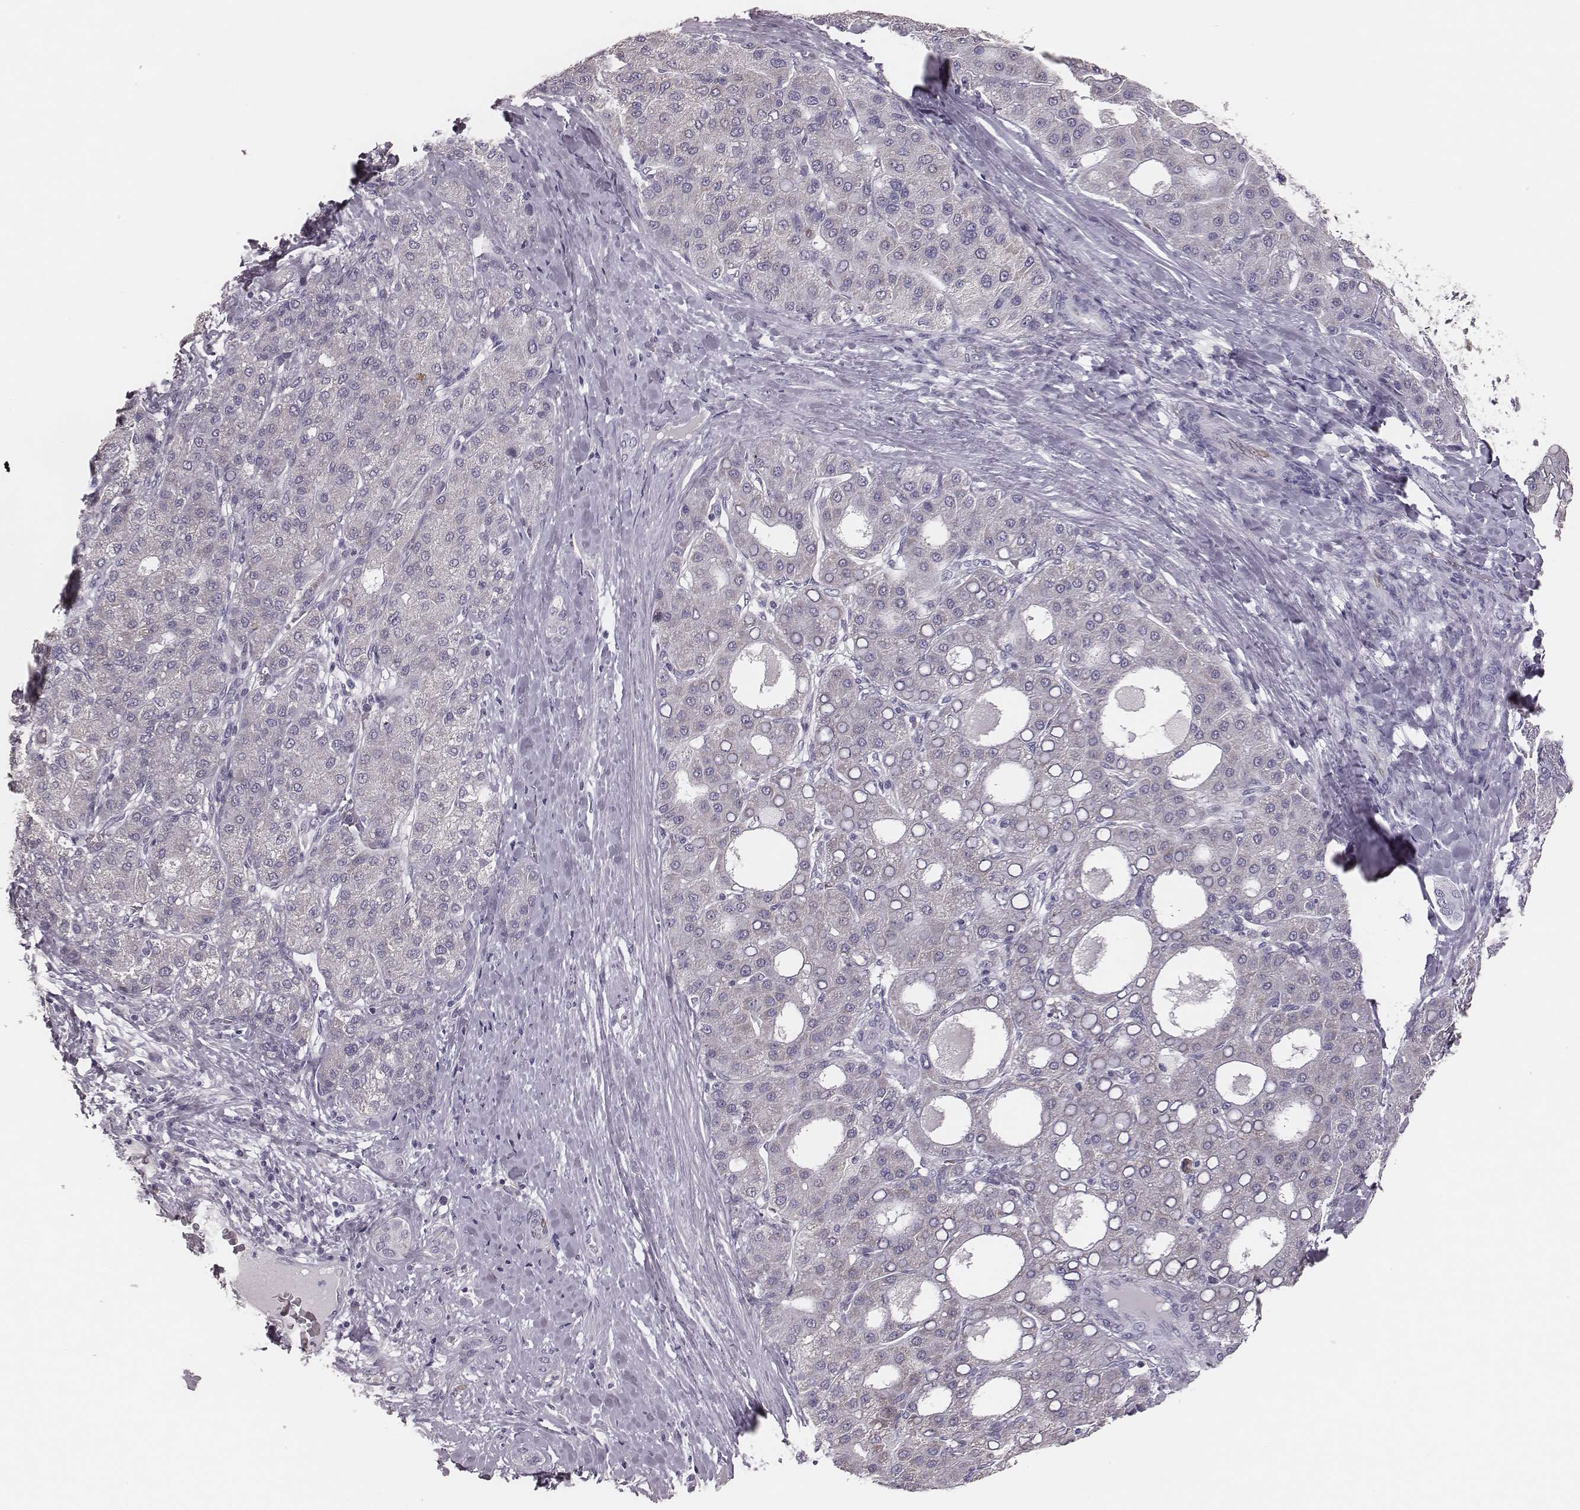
{"staining": {"intensity": "negative", "quantity": "none", "location": "none"}, "tissue": "liver cancer", "cell_type": "Tumor cells", "image_type": "cancer", "snomed": [{"axis": "morphology", "description": "Carcinoma, Hepatocellular, NOS"}, {"axis": "topography", "description": "Liver"}], "caption": "The immunohistochemistry (IHC) histopathology image has no significant positivity in tumor cells of liver cancer tissue.", "gene": "ADGRF4", "patient": {"sex": "male", "age": 65}}